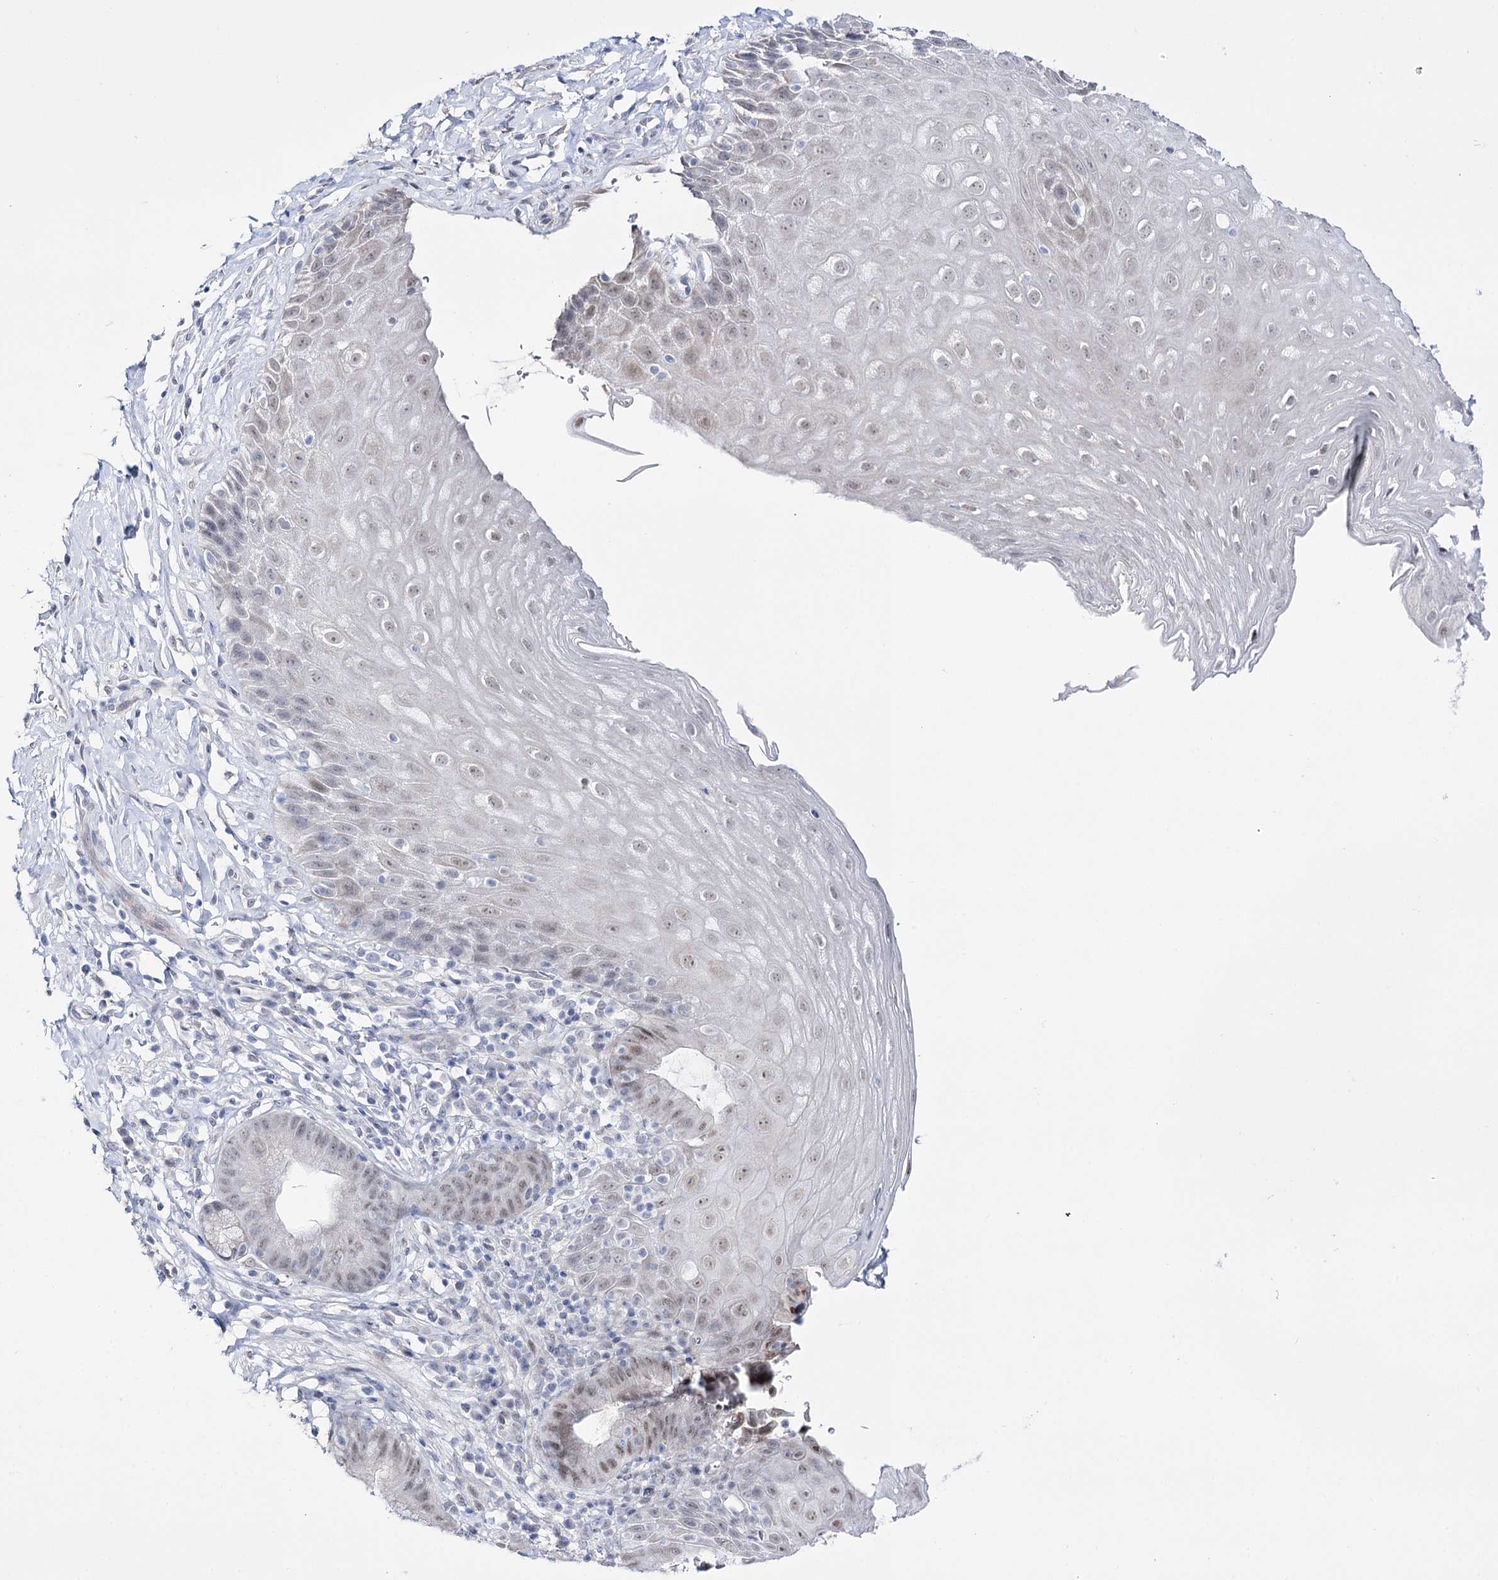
{"staining": {"intensity": "weak", "quantity": "25%-75%", "location": "nuclear"}, "tissue": "esophagus", "cell_type": "Squamous epithelial cells", "image_type": "normal", "snomed": [{"axis": "morphology", "description": "Normal tissue, NOS"}, {"axis": "topography", "description": "Esophagus"}], "caption": "Immunohistochemistry (DAB (3,3'-diaminobenzidine)) staining of benign human esophagus reveals weak nuclear protein expression in approximately 25%-75% of squamous epithelial cells. Using DAB (brown) and hematoxylin (blue) stains, captured at high magnification using brightfield microscopy.", "gene": "RBM15B", "patient": {"sex": "female", "age": 61}}